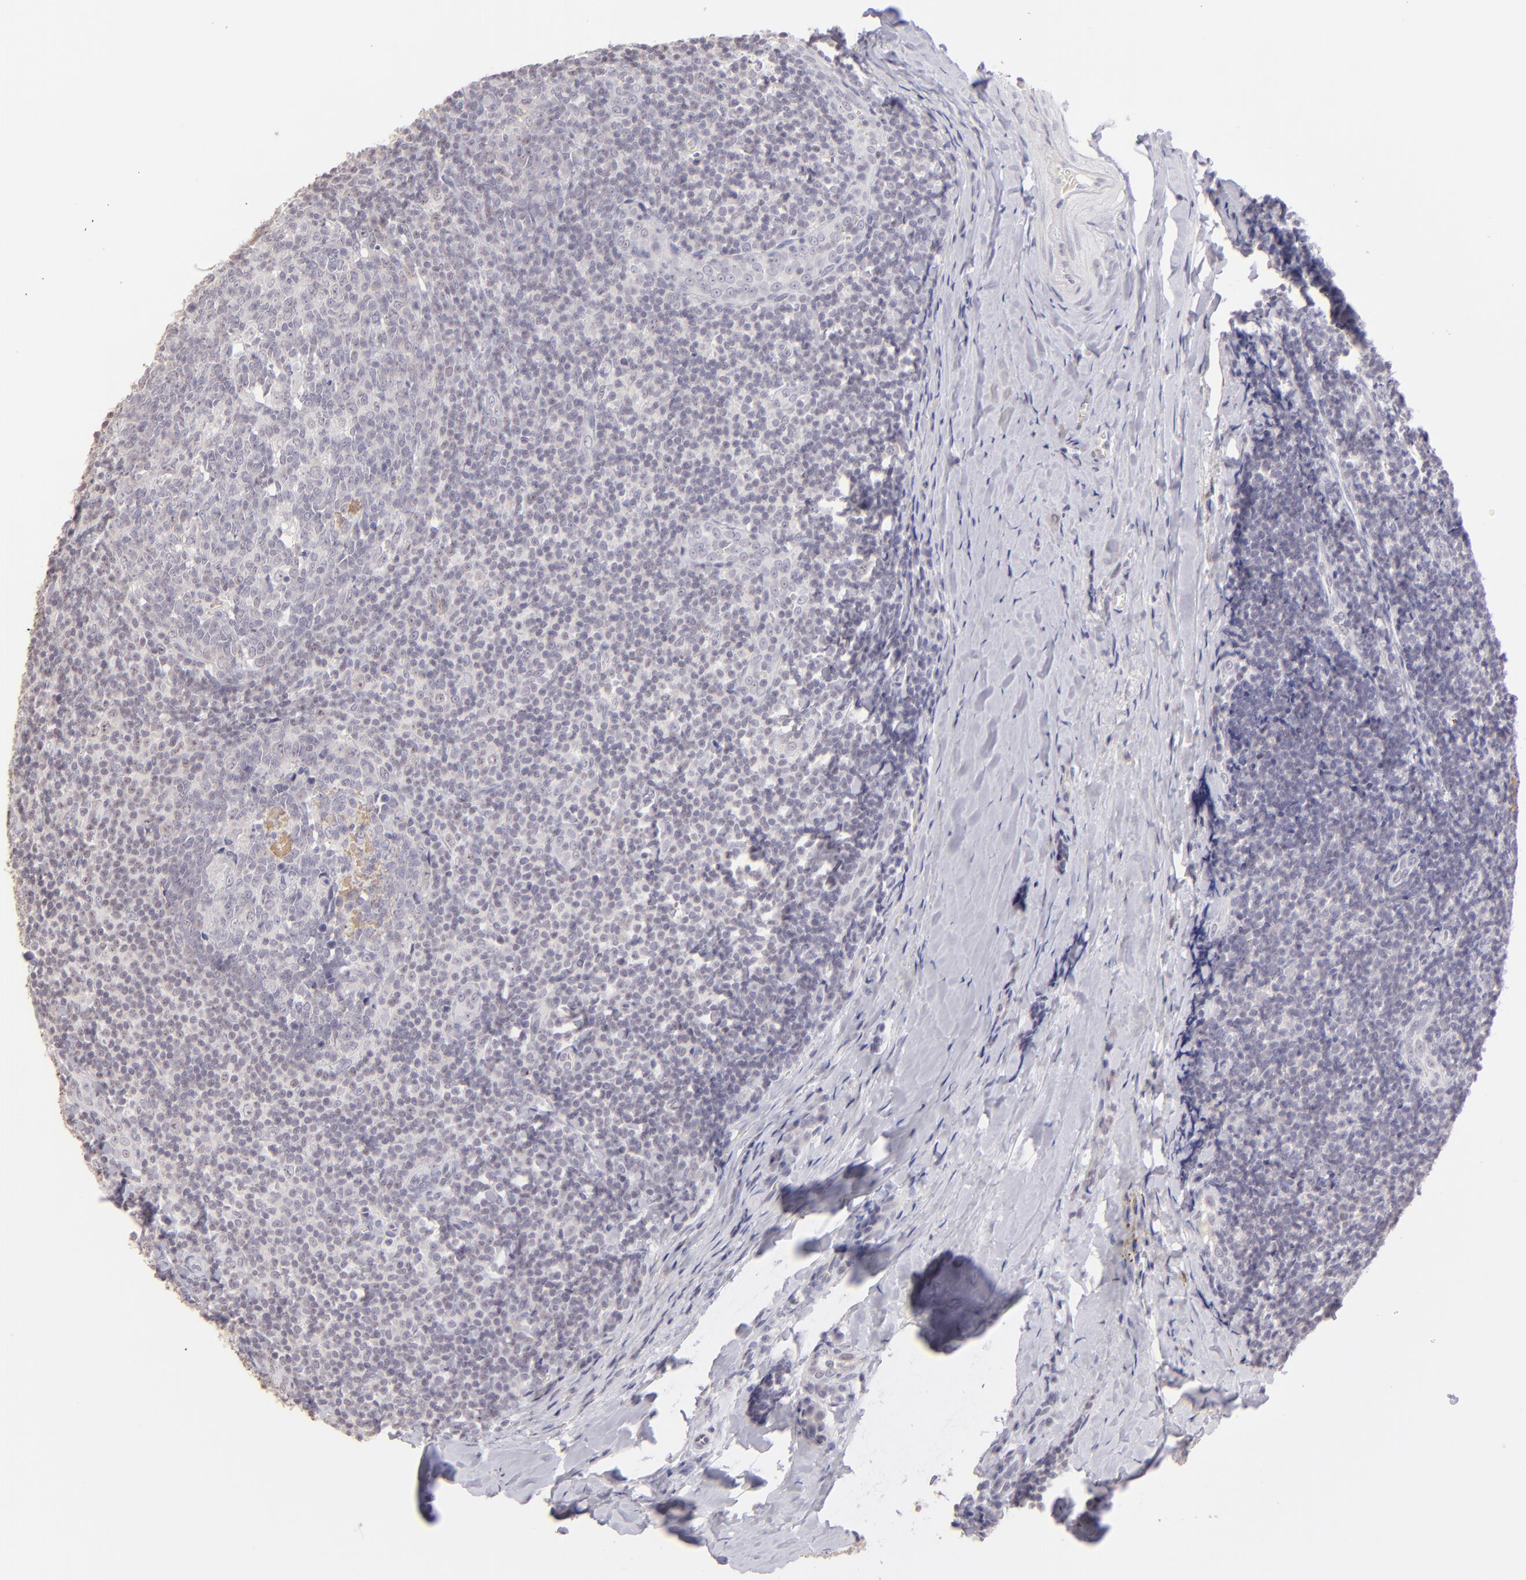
{"staining": {"intensity": "negative", "quantity": "none", "location": "none"}, "tissue": "tonsil", "cell_type": "Germinal center cells", "image_type": "normal", "snomed": [{"axis": "morphology", "description": "Normal tissue, NOS"}, {"axis": "topography", "description": "Tonsil"}], "caption": "Immunohistochemical staining of benign tonsil shows no significant expression in germinal center cells.", "gene": "MAGEA1", "patient": {"sex": "male", "age": 31}}